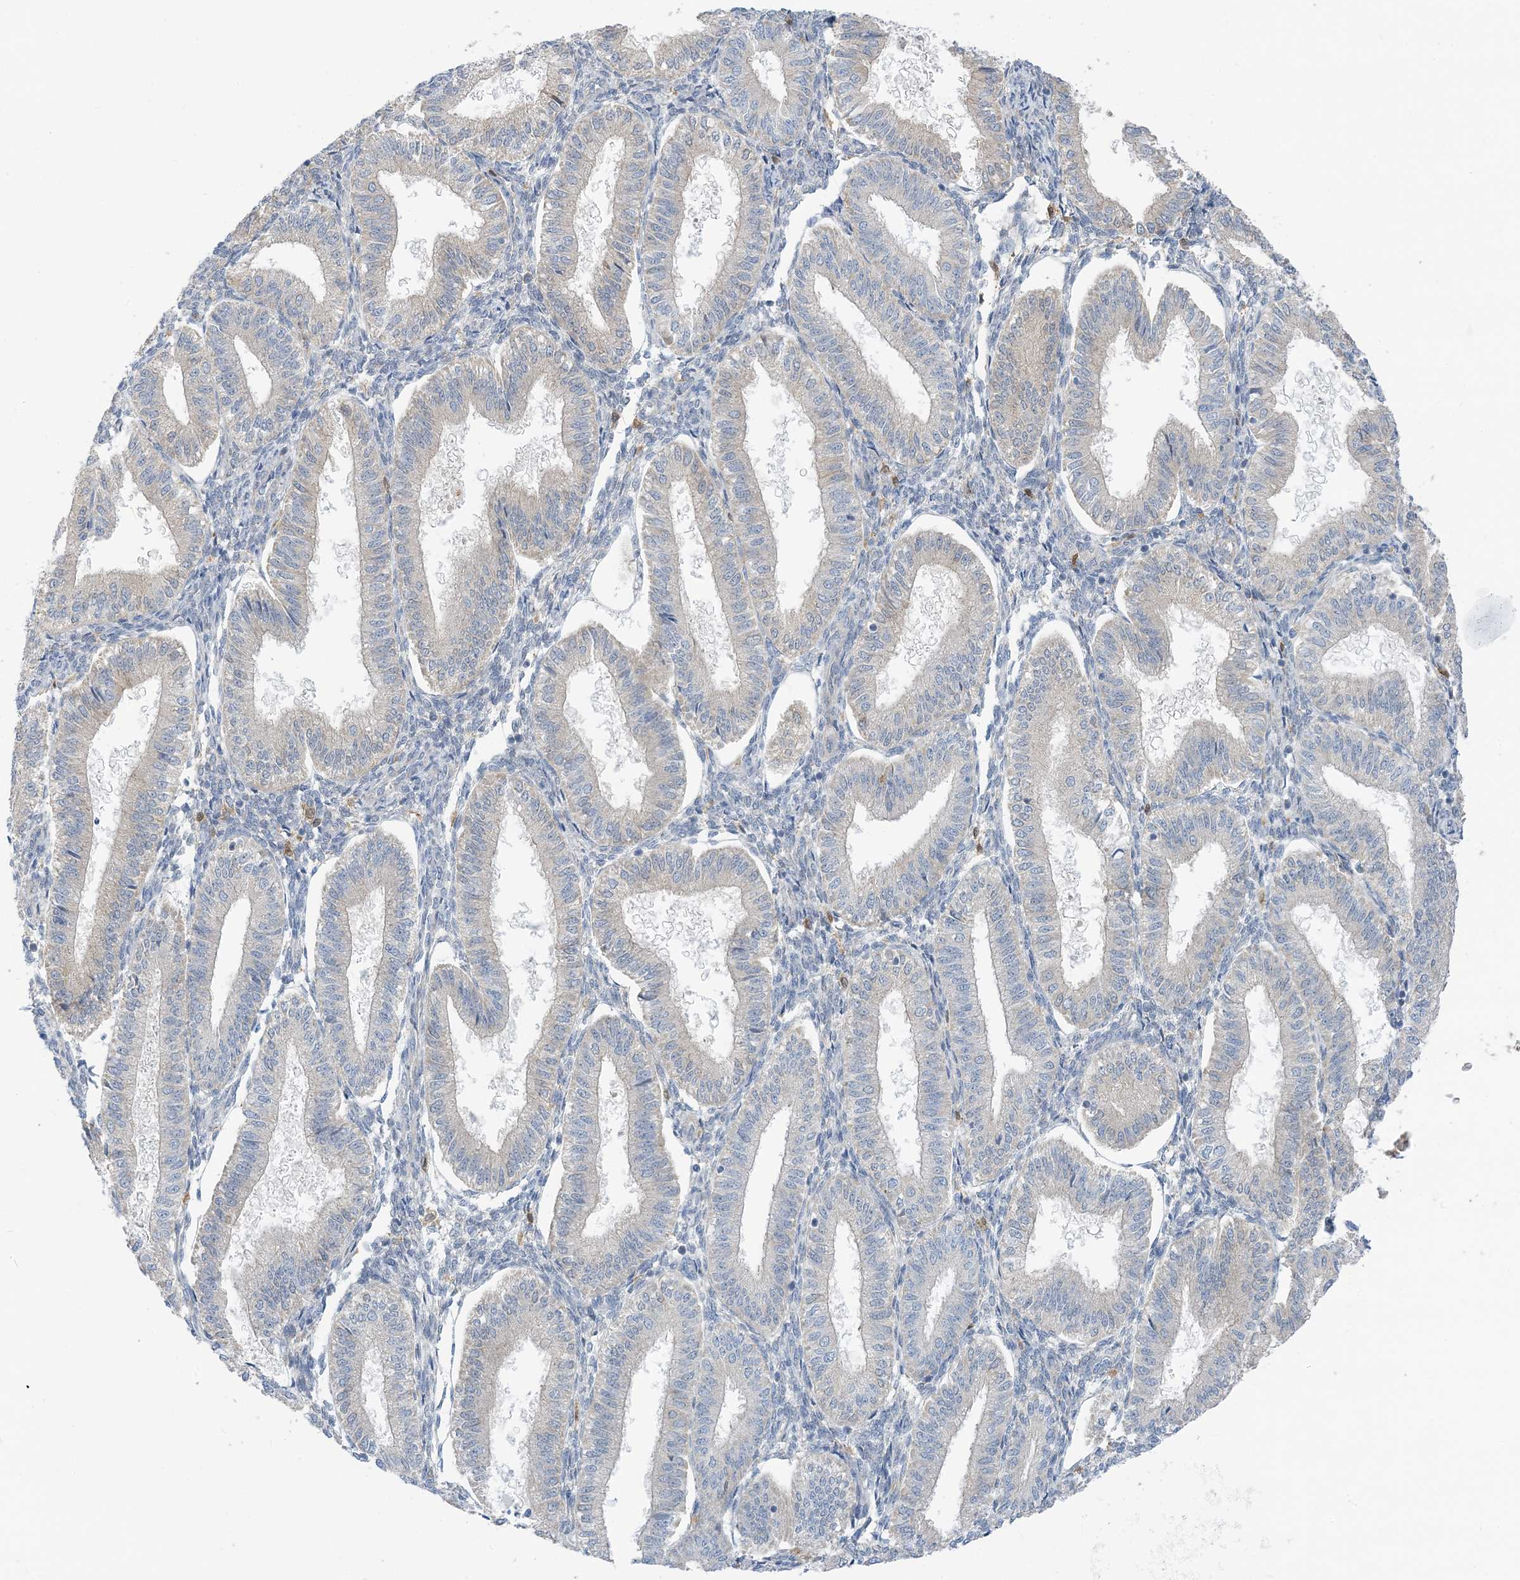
{"staining": {"intensity": "negative", "quantity": "none", "location": "none"}, "tissue": "endometrium", "cell_type": "Cells in endometrial stroma", "image_type": "normal", "snomed": [{"axis": "morphology", "description": "Normal tissue, NOS"}, {"axis": "topography", "description": "Endometrium"}], "caption": "Immunohistochemistry (IHC) of normal human endometrium reveals no staining in cells in endometrial stroma. Nuclei are stained in blue.", "gene": "NAGK", "patient": {"sex": "female", "age": 39}}